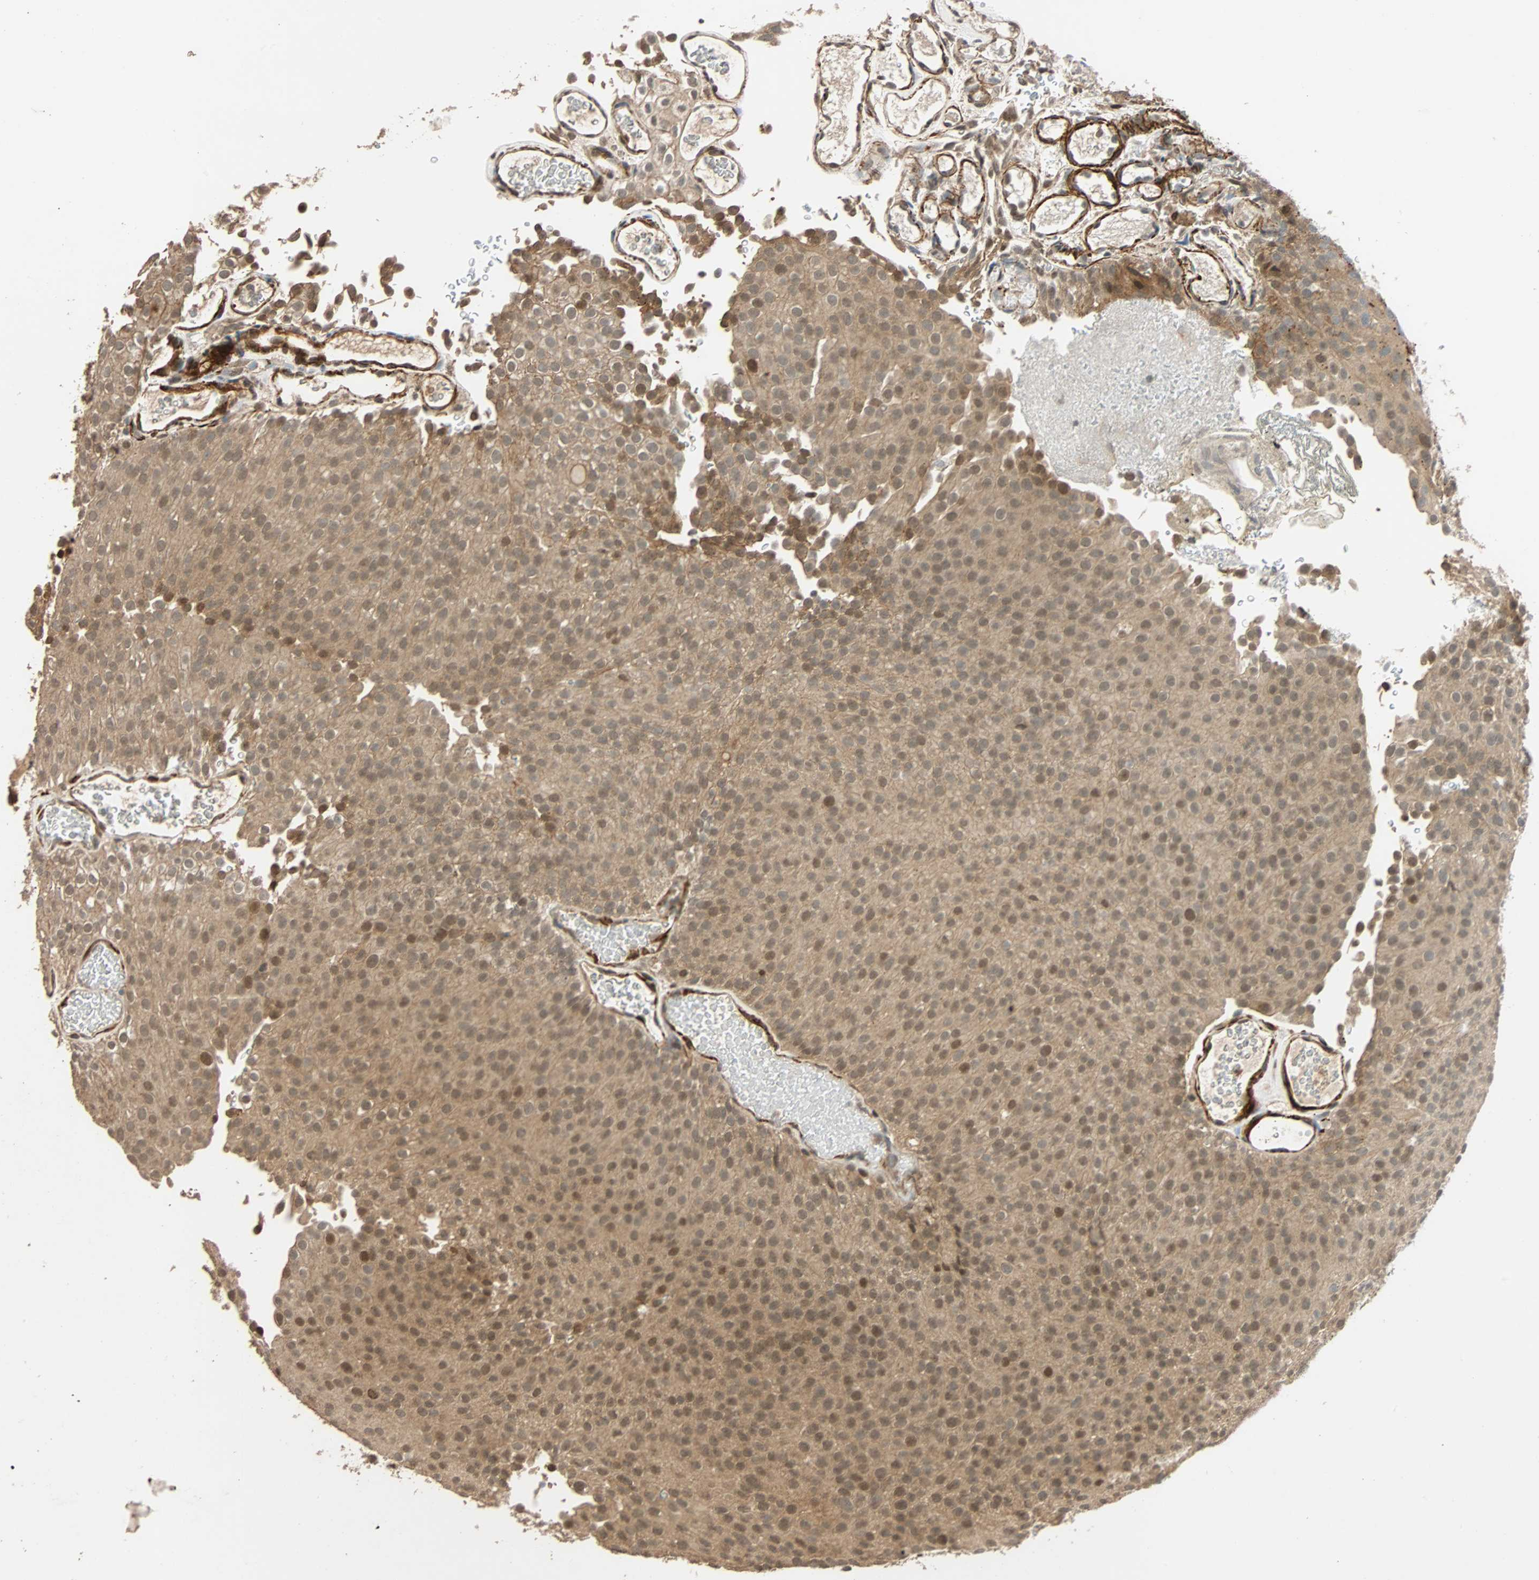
{"staining": {"intensity": "moderate", "quantity": ">75%", "location": "cytoplasmic/membranous,nuclear"}, "tissue": "urothelial cancer", "cell_type": "Tumor cells", "image_type": "cancer", "snomed": [{"axis": "morphology", "description": "Urothelial carcinoma, Low grade"}, {"axis": "topography", "description": "Urinary bladder"}], "caption": "A brown stain highlights moderate cytoplasmic/membranous and nuclear expression of a protein in urothelial cancer tumor cells. (brown staining indicates protein expression, while blue staining denotes nuclei).", "gene": "QSER1", "patient": {"sex": "male", "age": 78}}